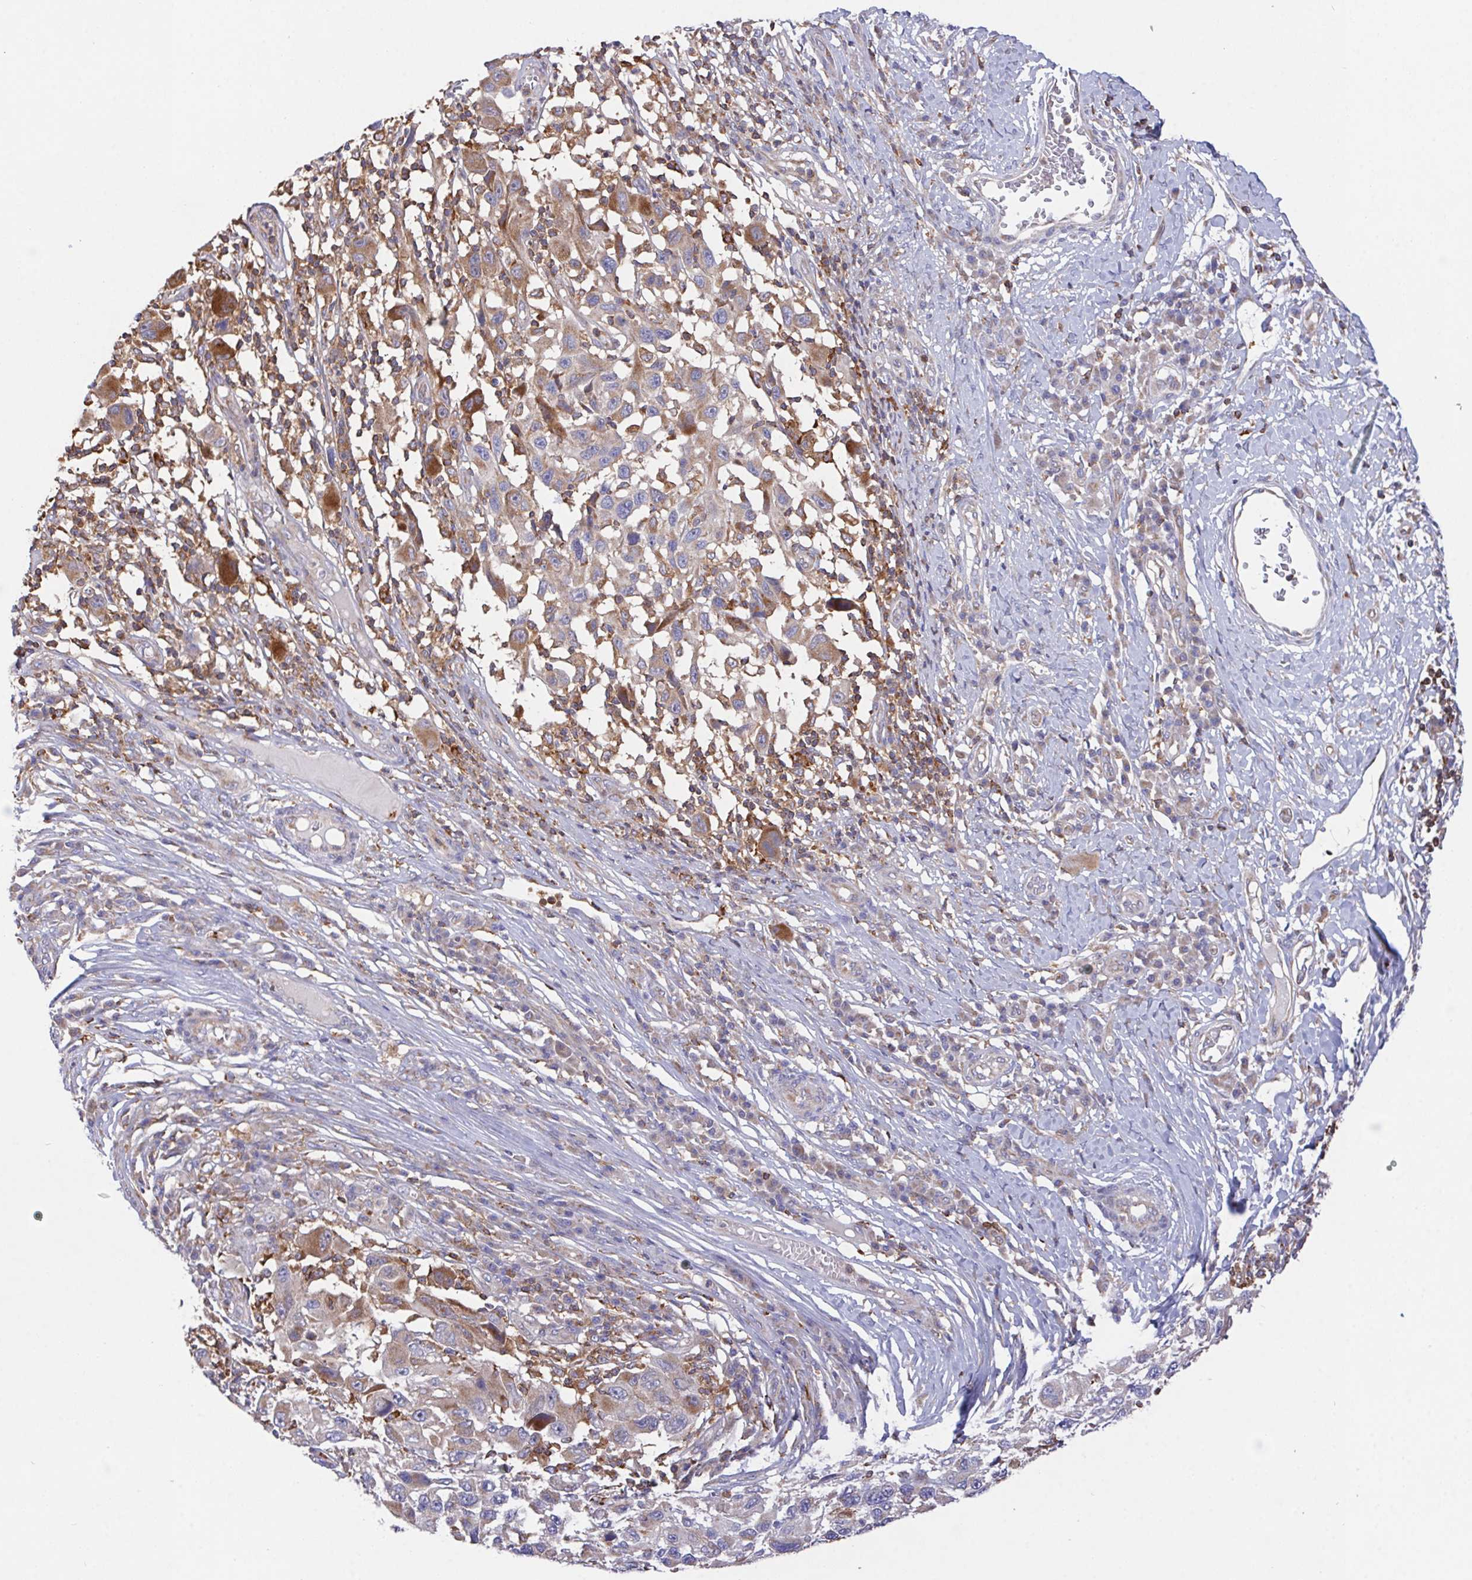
{"staining": {"intensity": "moderate", "quantity": "25%-75%", "location": "cytoplasmic/membranous"}, "tissue": "melanoma", "cell_type": "Tumor cells", "image_type": "cancer", "snomed": [{"axis": "morphology", "description": "Malignant melanoma, NOS"}, {"axis": "topography", "description": "Skin"}], "caption": "Immunohistochemistry (IHC) histopathology image of human melanoma stained for a protein (brown), which exhibits medium levels of moderate cytoplasmic/membranous positivity in approximately 25%-75% of tumor cells.", "gene": "FAM241A", "patient": {"sex": "male", "age": 53}}